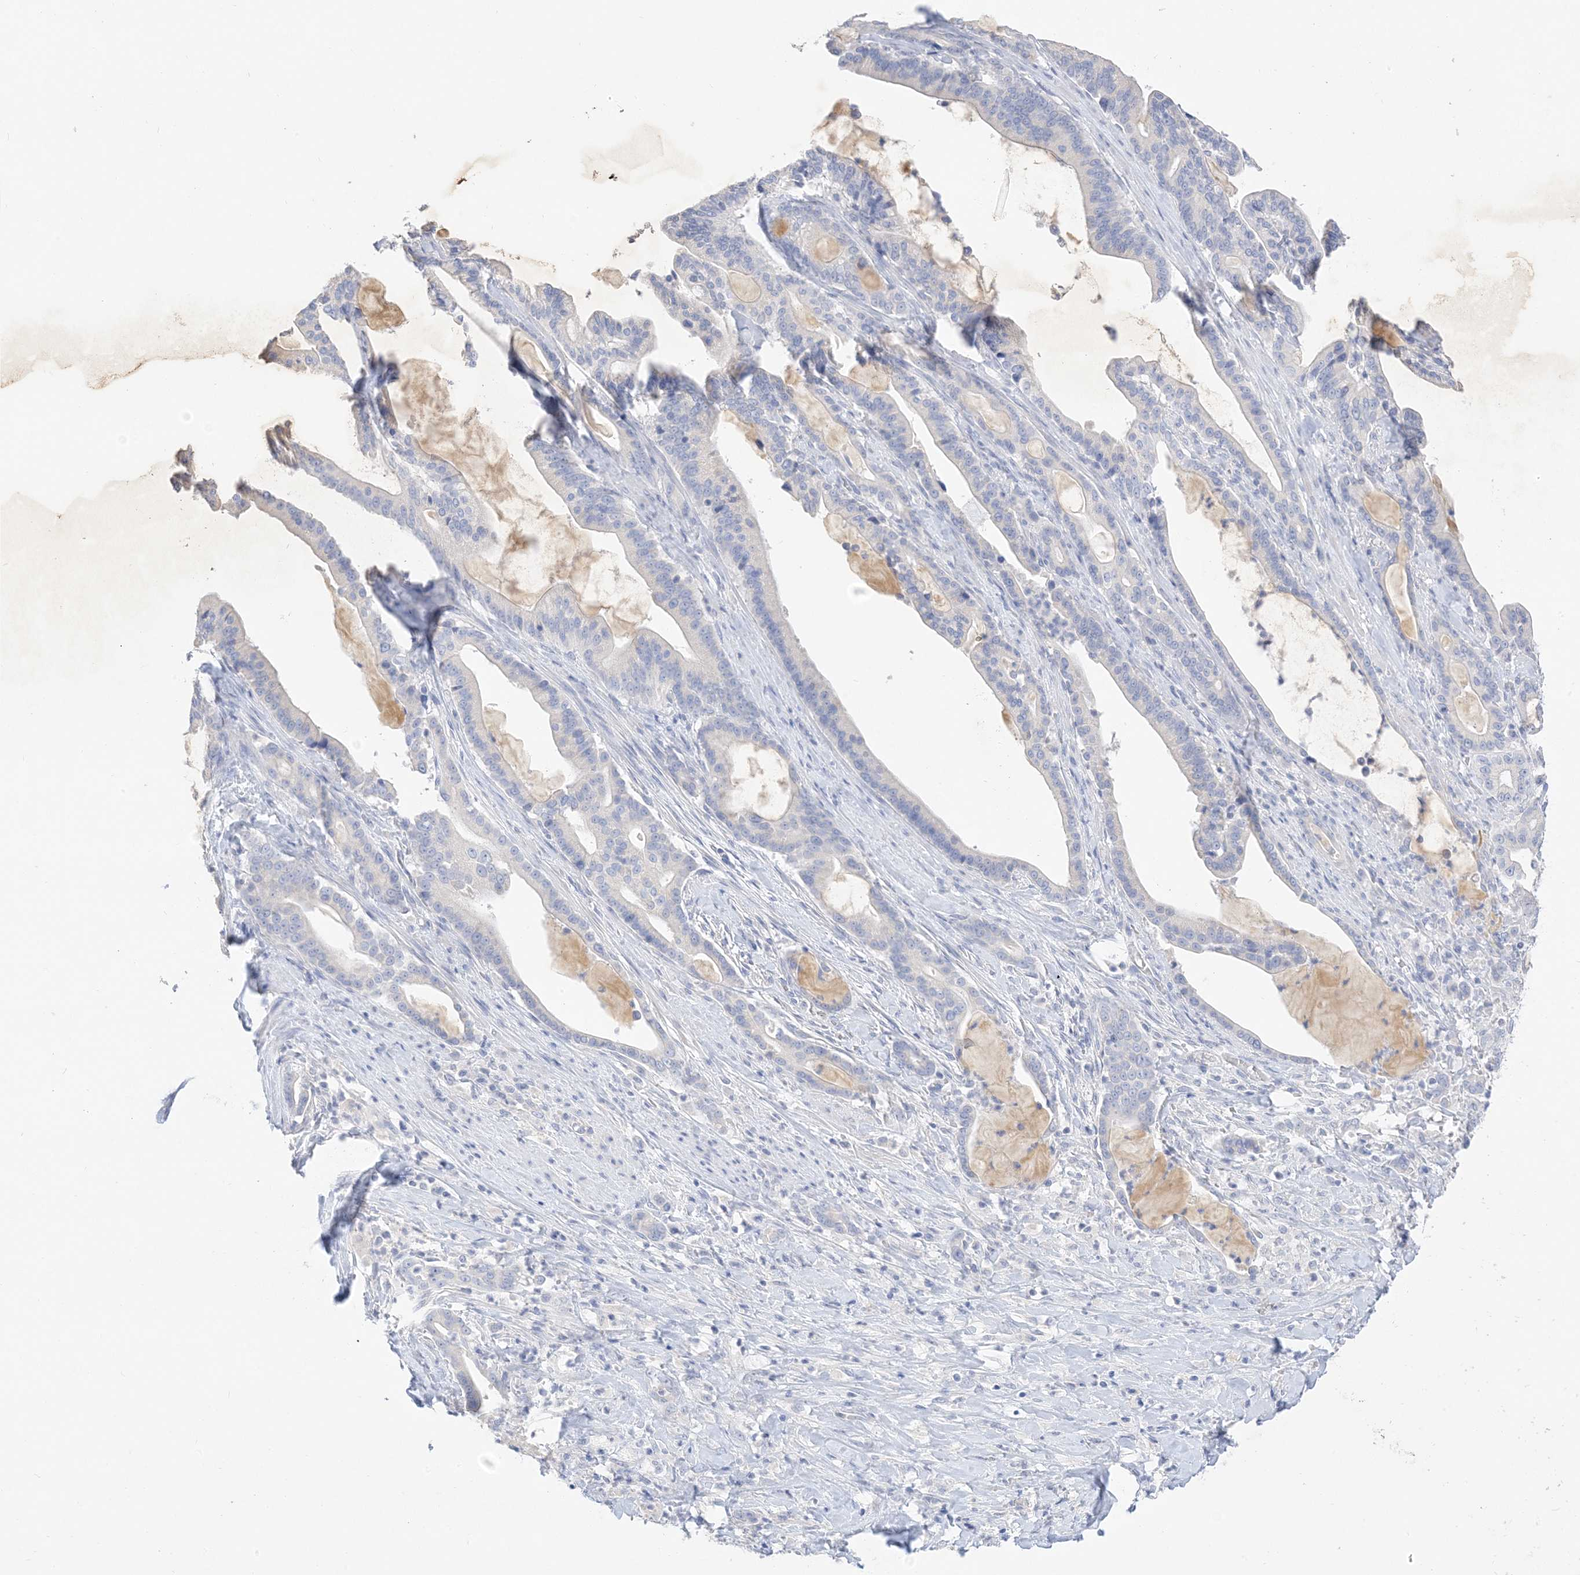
{"staining": {"intensity": "negative", "quantity": "none", "location": "none"}, "tissue": "pancreatic cancer", "cell_type": "Tumor cells", "image_type": "cancer", "snomed": [{"axis": "morphology", "description": "Adenocarcinoma, NOS"}, {"axis": "topography", "description": "Pancreas"}], "caption": "Tumor cells show no significant protein staining in pancreatic cancer. The staining is performed using DAB brown chromogen with nuclei counter-stained in using hematoxylin.", "gene": "MUC17", "patient": {"sex": "male", "age": 63}}